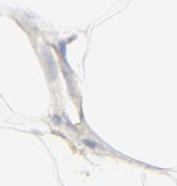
{"staining": {"intensity": "negative", "quantity": "none", "location": "none"}, "tissue": "adipose tissue", "cell_type": "Adipocytes", "image_type": "normal", "snomed": [{"axis": "morphology", "description": "Normal tissue, NOS"}, {"axis": "morphology", "description": "Duct carcinoma"}, {"axis": "topography", "description": "Breast"}, {"axis": "topography", "description": "Adipose tissue"}], "caption": "The photomicrograph demonstrates no staining of adipocytes in unremarkable adipose tissue. (Brightfield microscopy of DAB immunohistochemistry at high magnification).", "gene": "MTERF2", "patient": {"sex": "female", "age": 37}}